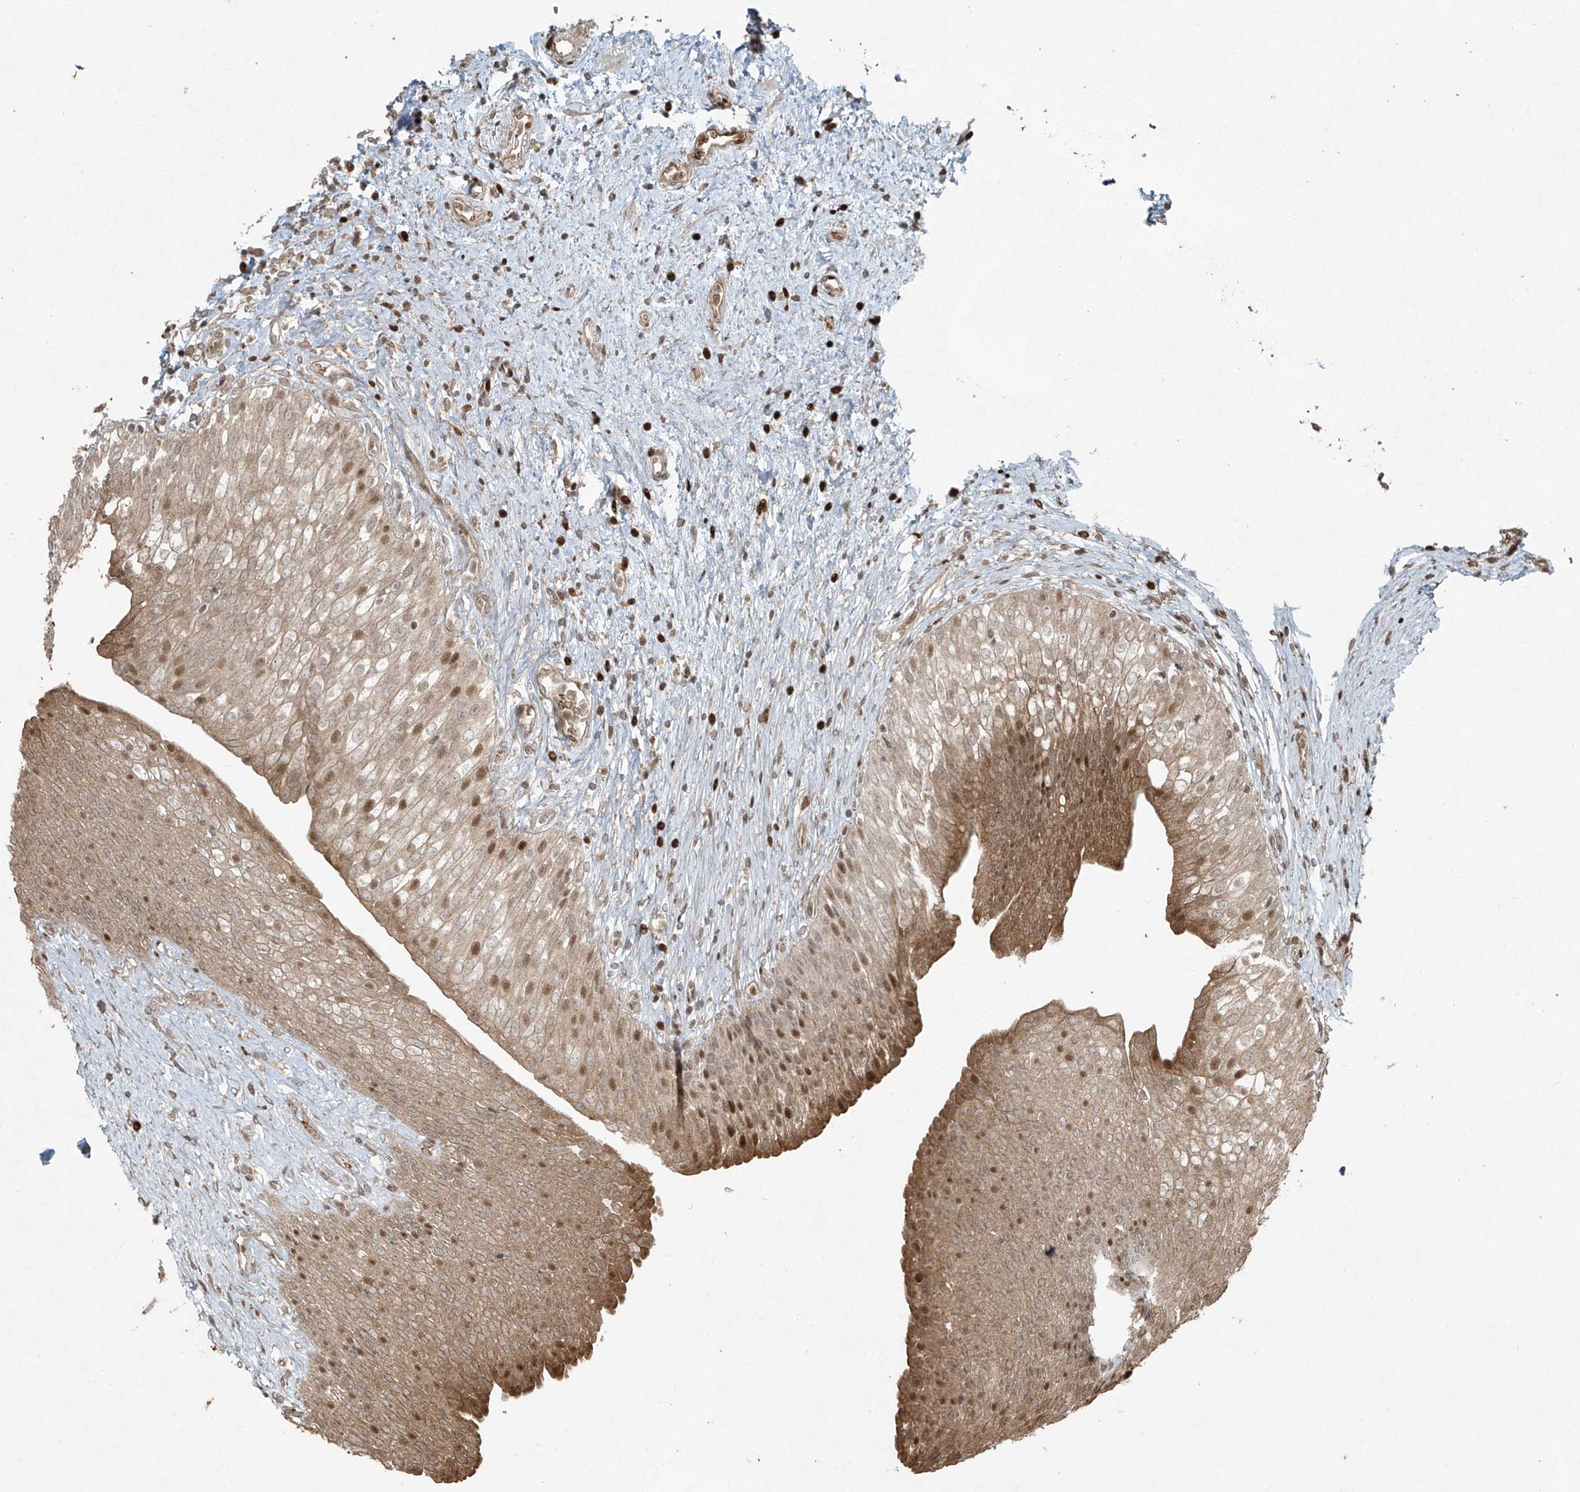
{"staining": {"intensity": "moderate", "quantity": ">75%", "location": "cytoplasmic/membranous,nuclear"}, "tissue": "urinary bladder", "cell_type": "Urothelial cells", "image_type": "normal", "snomed": [{"axis": "morphology", "description": "Normal tissue, NOS"}, {"axis": "topography", "description": "Urinary bladder"}], "caption": "Moderate cytoplasmic/membranous,nuclear expression is identified in approximately >75% of urothelial cells in unremarkable urinary bladder.", "gene": "TTC22", "patient": {"sex": "male", "age": 1}}